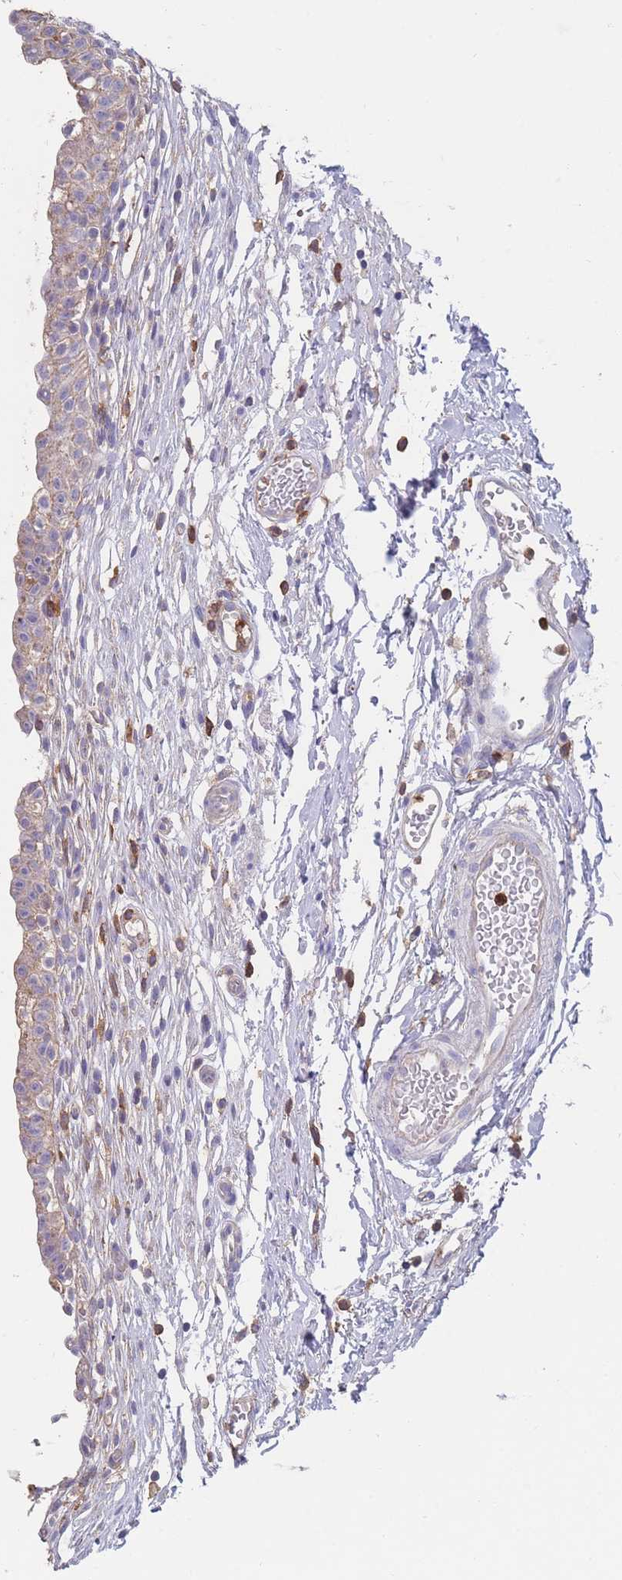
{"staining": {"intensity": "weak", "quantity": "<25%", "location": "cytoplasmic/membranous"}, "tissue": "urinary bladder", "cell_type": "Urothelial cells", "image_type": "normal", "snomed": [{"axis": "morphology", "description": "Normal tissue, NOS"}, {"axis": "topography", "description": "Urinary bladder"}, {"axis": "topography", "description": "Peripheral nerve tissue"}], "caption": "Photomicrograph shows no protein positivity in urothelial cells of benign urinary bladder. (DAB (3,3'-diaminobenzidine) immunohistochemistry visualized using brightfield microscopy, high magnification).", "gene": "CLEC12A", "patient": {"sex": "male", "age": 55}}